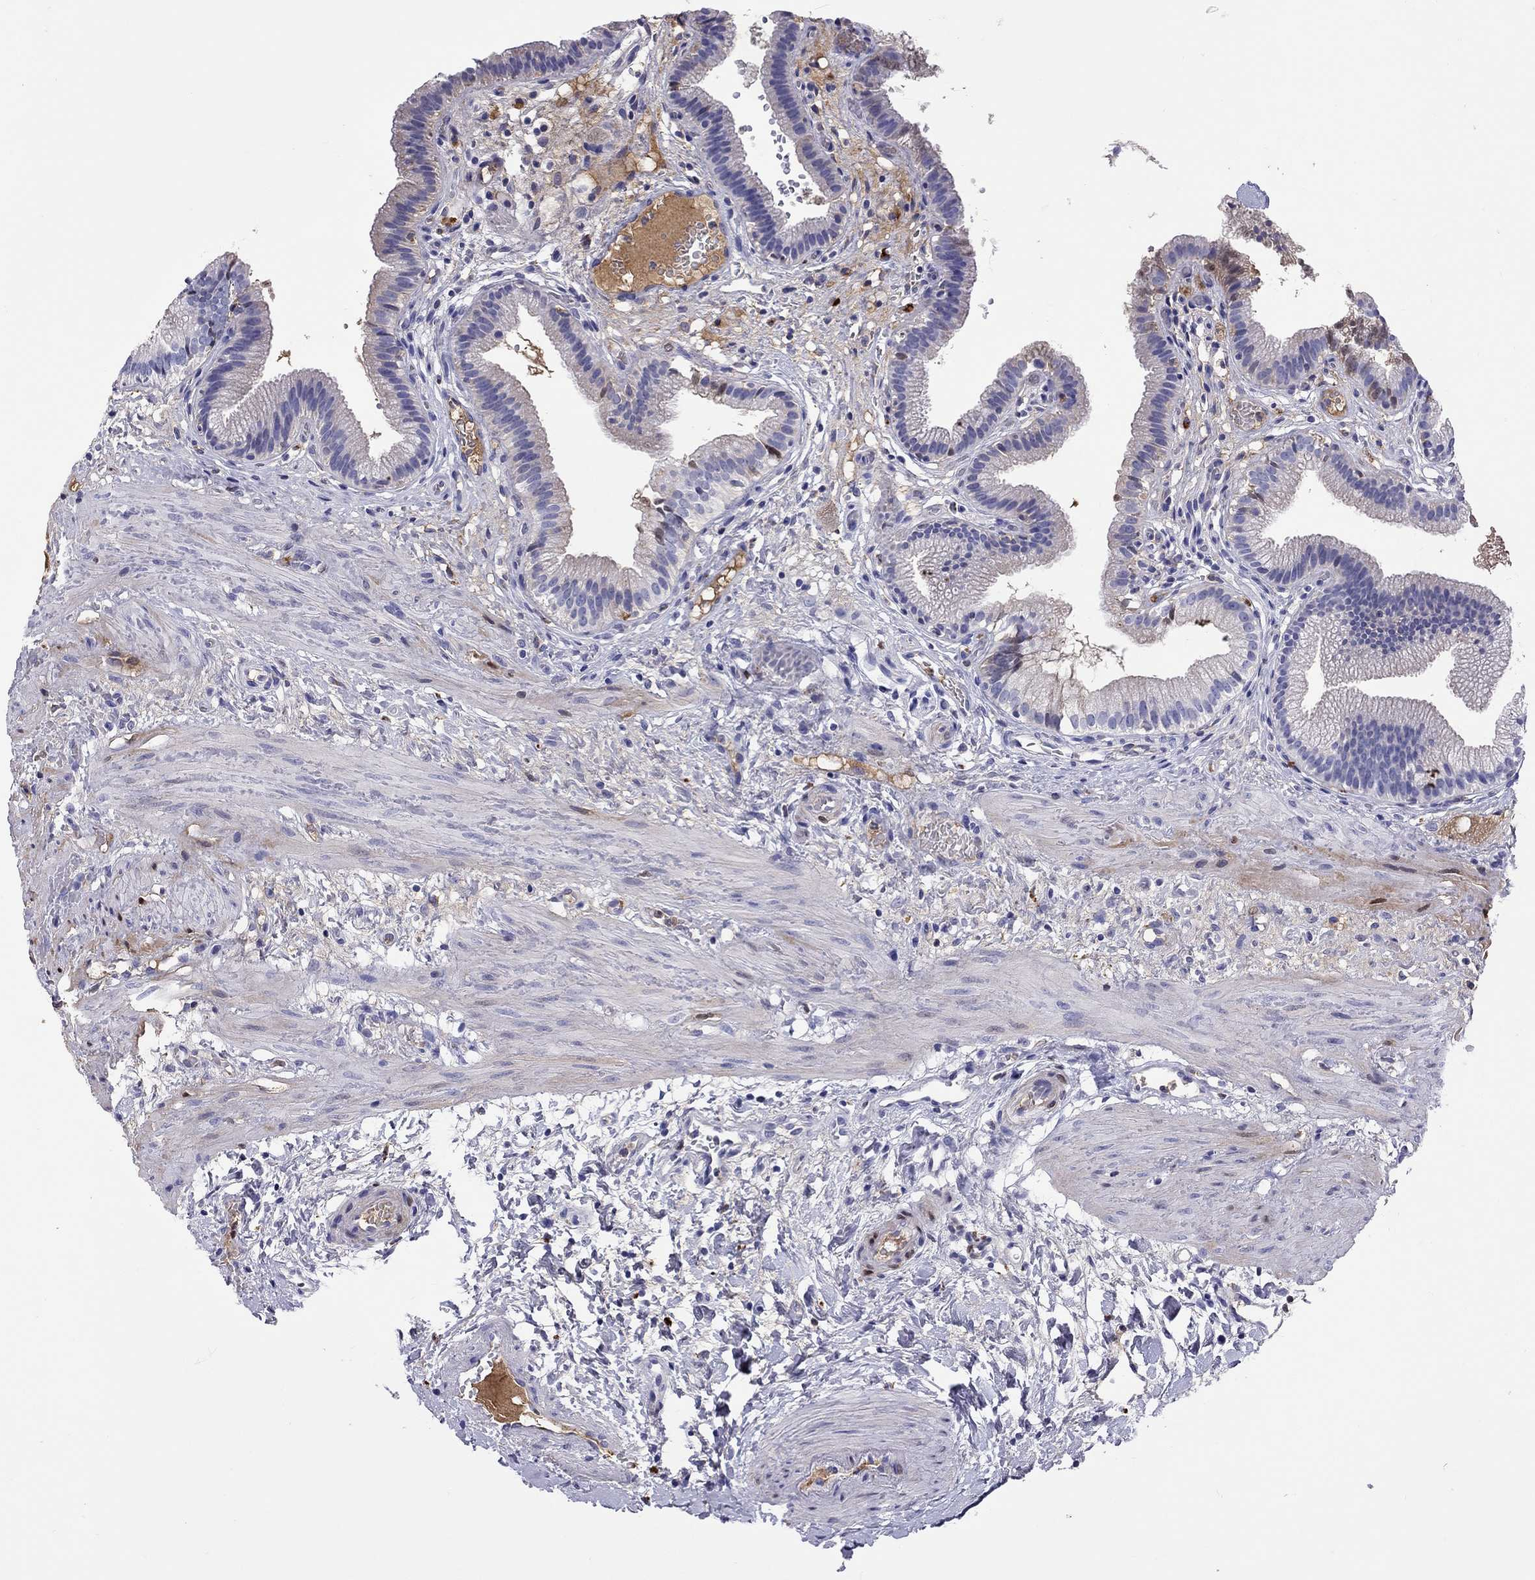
{"staining": {"intensity": "negative", "quantity": "none", "location": "none"}, "tissue": "gallbladder", "cell_type": "Glandular cells", "image_type": "normal", "snomed": [{"axis": "morphology", "description": "Normal tissue, NOS"}, {"axis": "topography", "description": "Gallbladder"}], "caption": "Micrograph shows no protein staining in glandular cells of normal gallbladder.", "gene": "SERPINA3", "patient": {"sex": "female", "age": 24}}